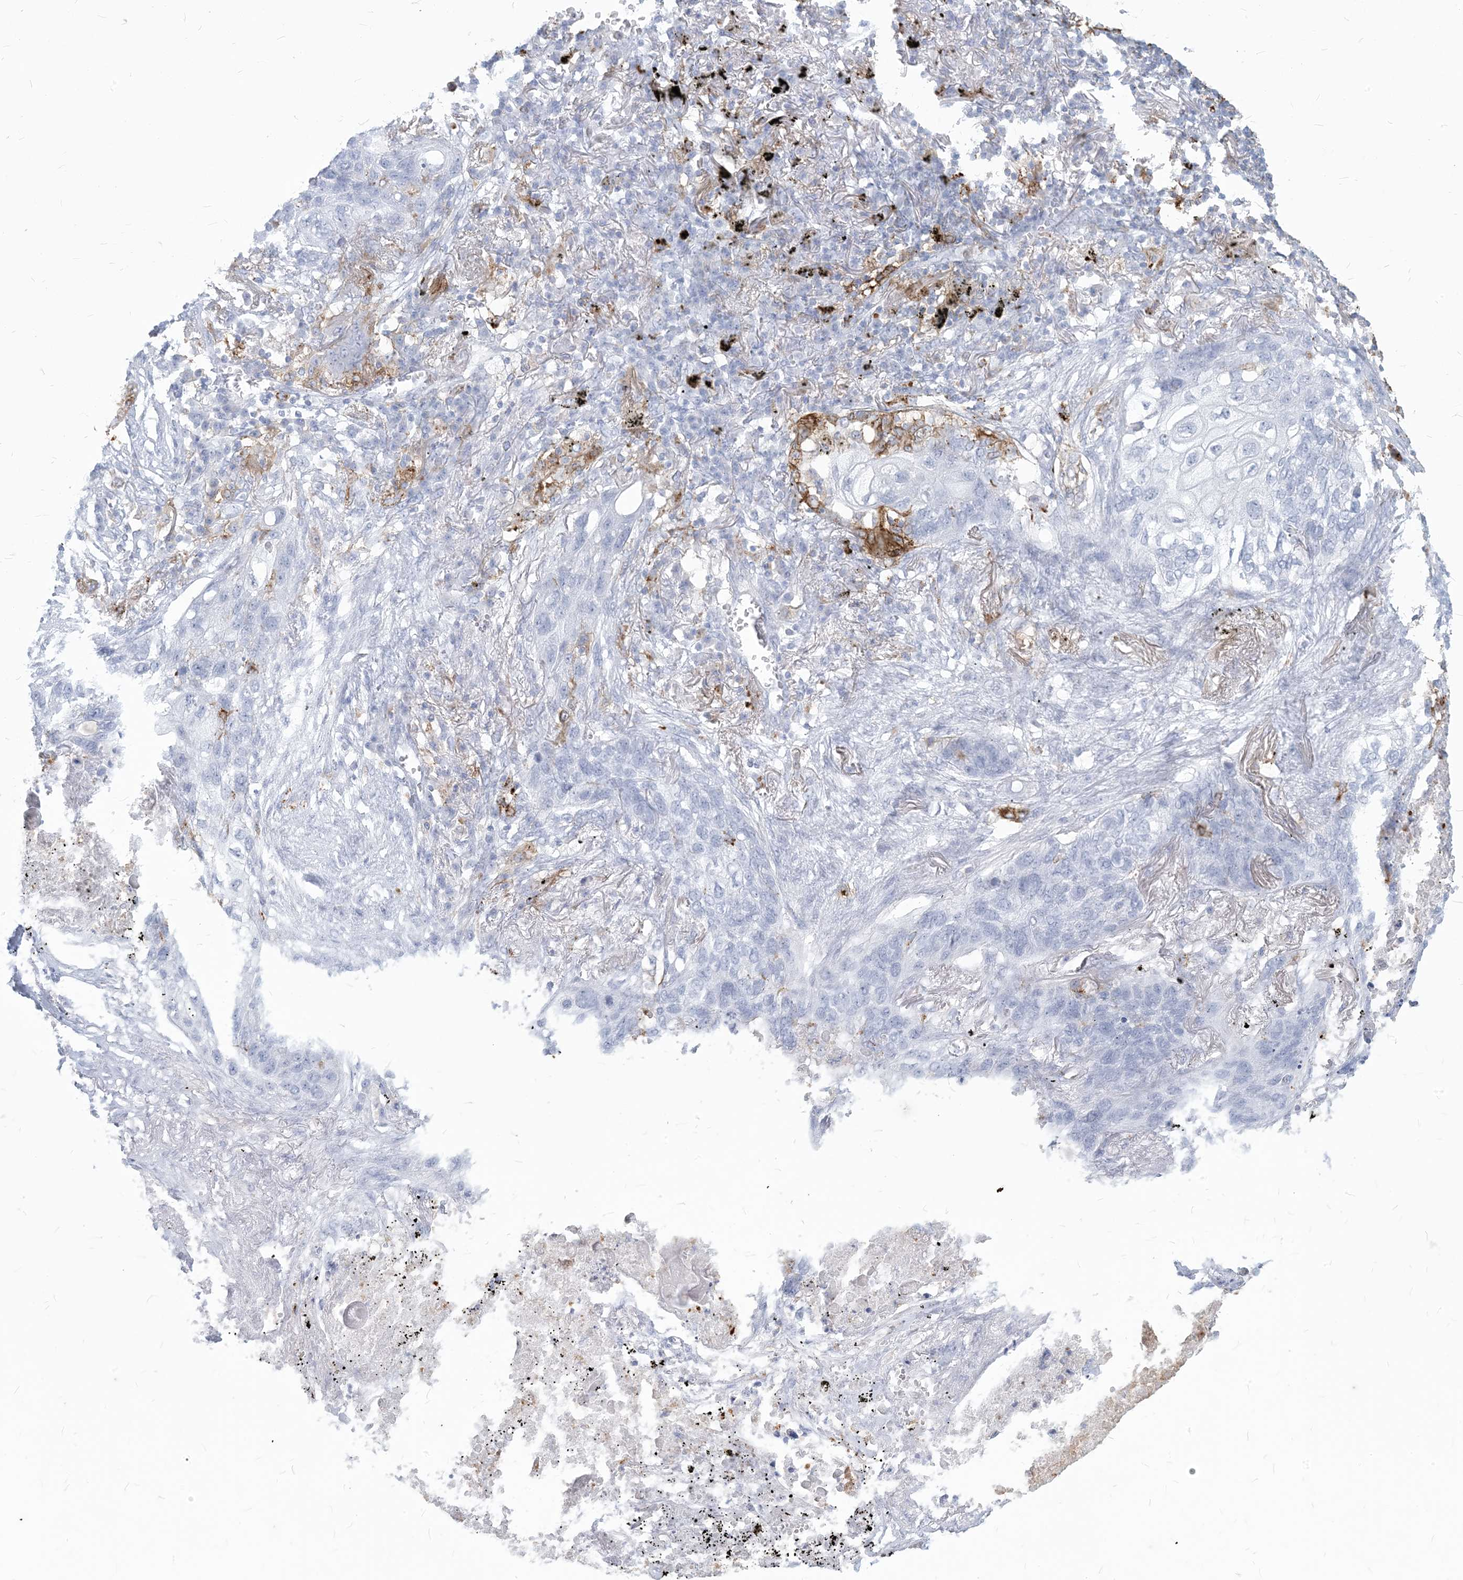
{"staining": {"intensity": "negative", "quantity": "none", "location": "none"}, "tissue": "lung cancer", "cell_type": "Tumor cells", "image_type": "cancer", "snomed": [{"axis": "morphology", "description": "Squamous cell carcinoma, NOS"}, {"axis": "topography", "description": "Lung"}], "caption": "This is an immunohistochemistry image of human squamous cell carcinoma (lung). There is no expression in tumor cells.", "gene": "HLA-DRB1", "patient": {"sex": "female", "age": 63}}